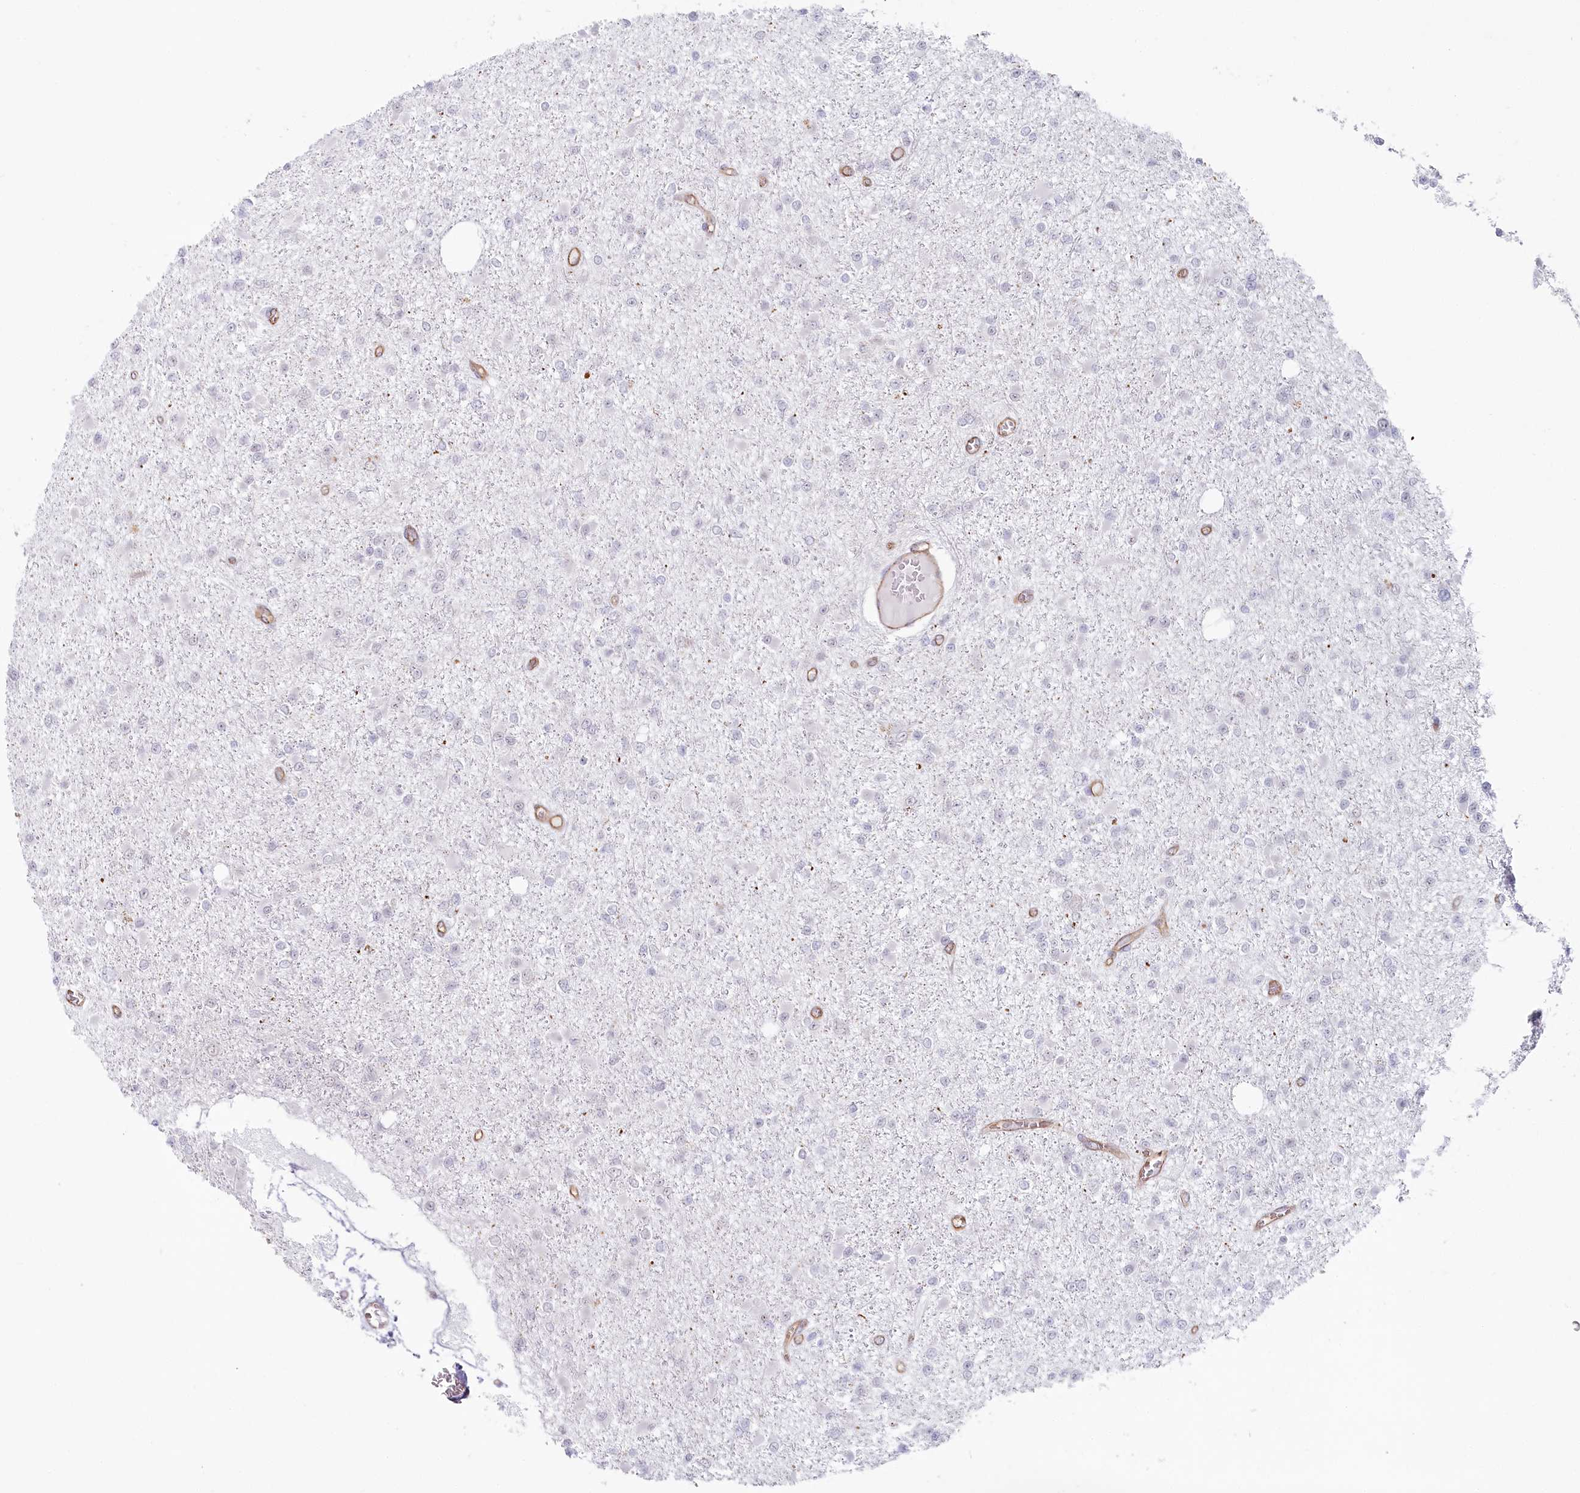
{"staining": {"intensity": "negative", "quantity": "none", "location": "none"}, "tissue": "glioma", "cell_type": "Tumor cells", "image_type": "cancer", "snomed": [{"axis": "morphology", "description": "Glioma, malignant, Low grade"}, {"axis": "topography", "description": "Brain"}], "caption": "Micrograph shows no protein positivity in tumor cells of glioma tissue. (Stains: DAB immunohistochemistry (IHC) with hematoxylin counter stain, Microscopy: brightfield microscopy at high magnification).", "gene": "ABHD8", "patient": {"sex": "female", "age": 22}}